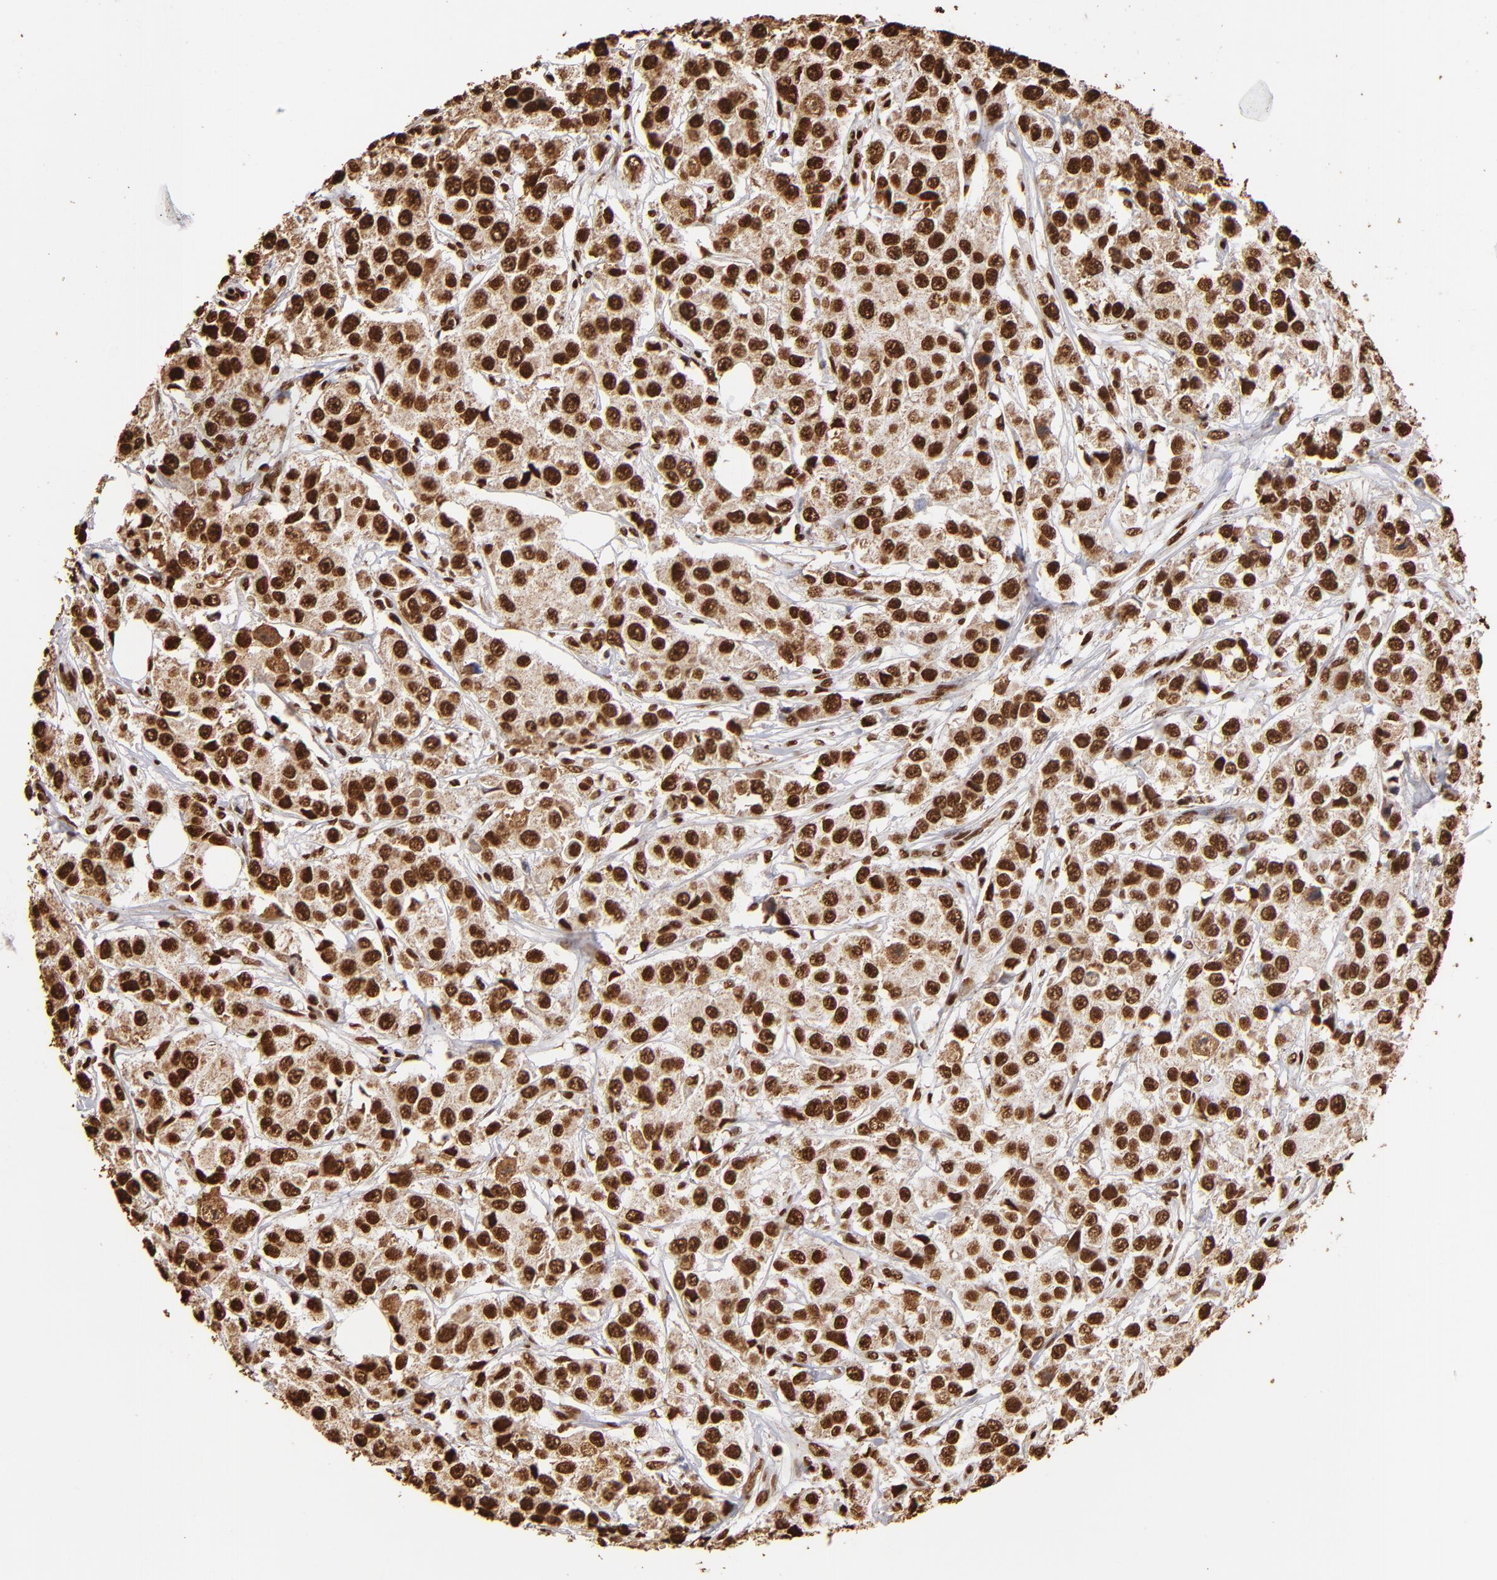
{"staining": {"intensity": "strong", "quantity": ">75%", "location": "nuclear"}, "tissue": "breast cancer", "cell_type": "Tumor cells", "image_type": "cancer", "snomed": [{"axis": "morphology", "description": "Duct carcinoma"}, {"axis": "topography", "description": "Breast"}], "caption": "Immunohistochemical staining of human breast cancer (infiltrating ductal carcinoma) reveals high levels of strong nuclear protein staining in about >75% of tumor cells.", "gene": "ILF3", "patient": {"sex": "female", "age": 58}}